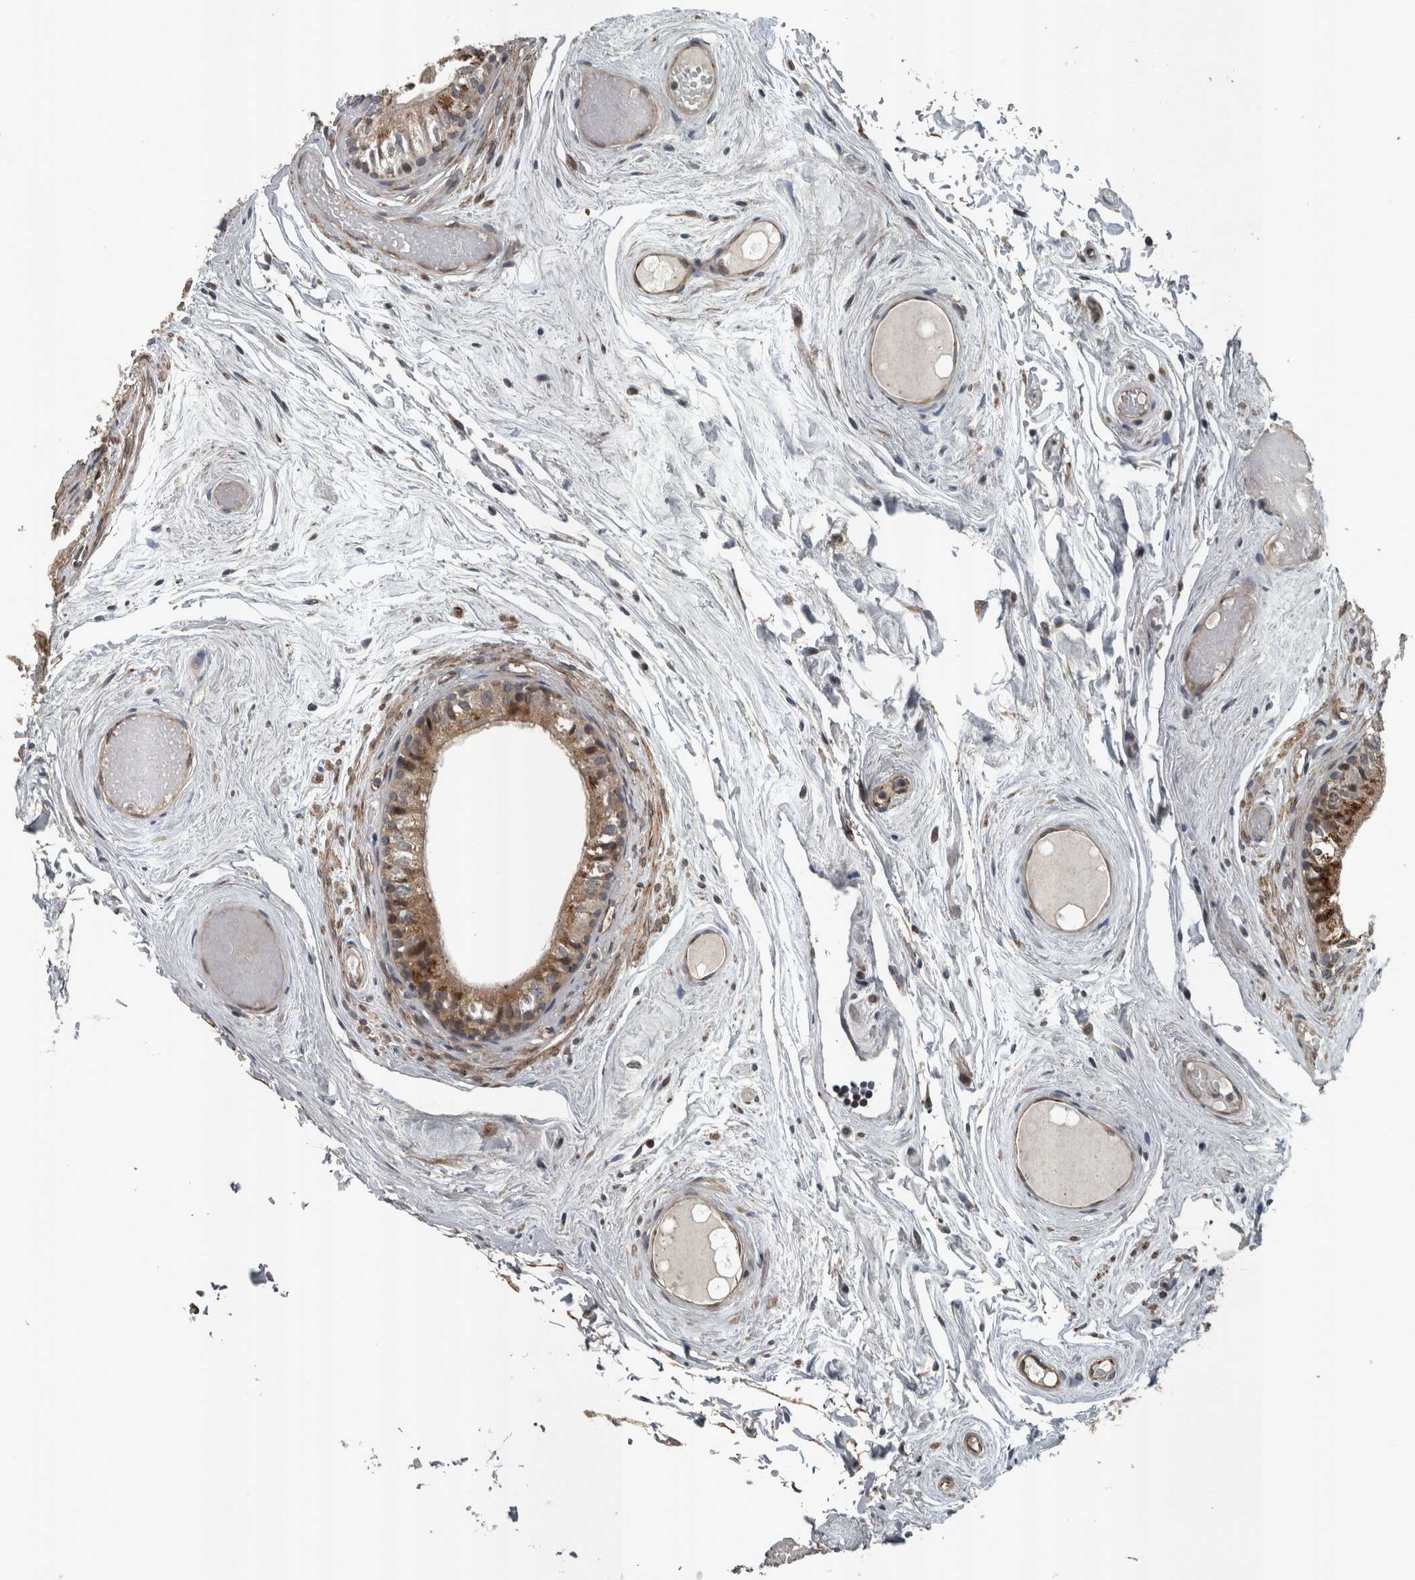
{"staining": {"intensity": "moderate", "quantity": ">75%", "location": "cytoplasmic/membranous"}, "tissue": "epididymis", "cell_type": "Glandular cells", "image_type": "normal", "snomed": [{"axis": "morphology", "description": "Normal tissue, NOS"}, {"axis": "topography", "description": "Epididymis"}], "caption": "The immunohistochemical stain highlights moderate cytoplasmic/membranous staining in glandular cells of benign epididymis. The staining was performed using DAB (3,3'-diaminobenzidine) to visualize the protein expression in brown, while the nuclei were stained in blue with hematoxylin (Magnification: 20x).", "gene": "ZNF345", "patient": {"sex": "male", "age": 79}}